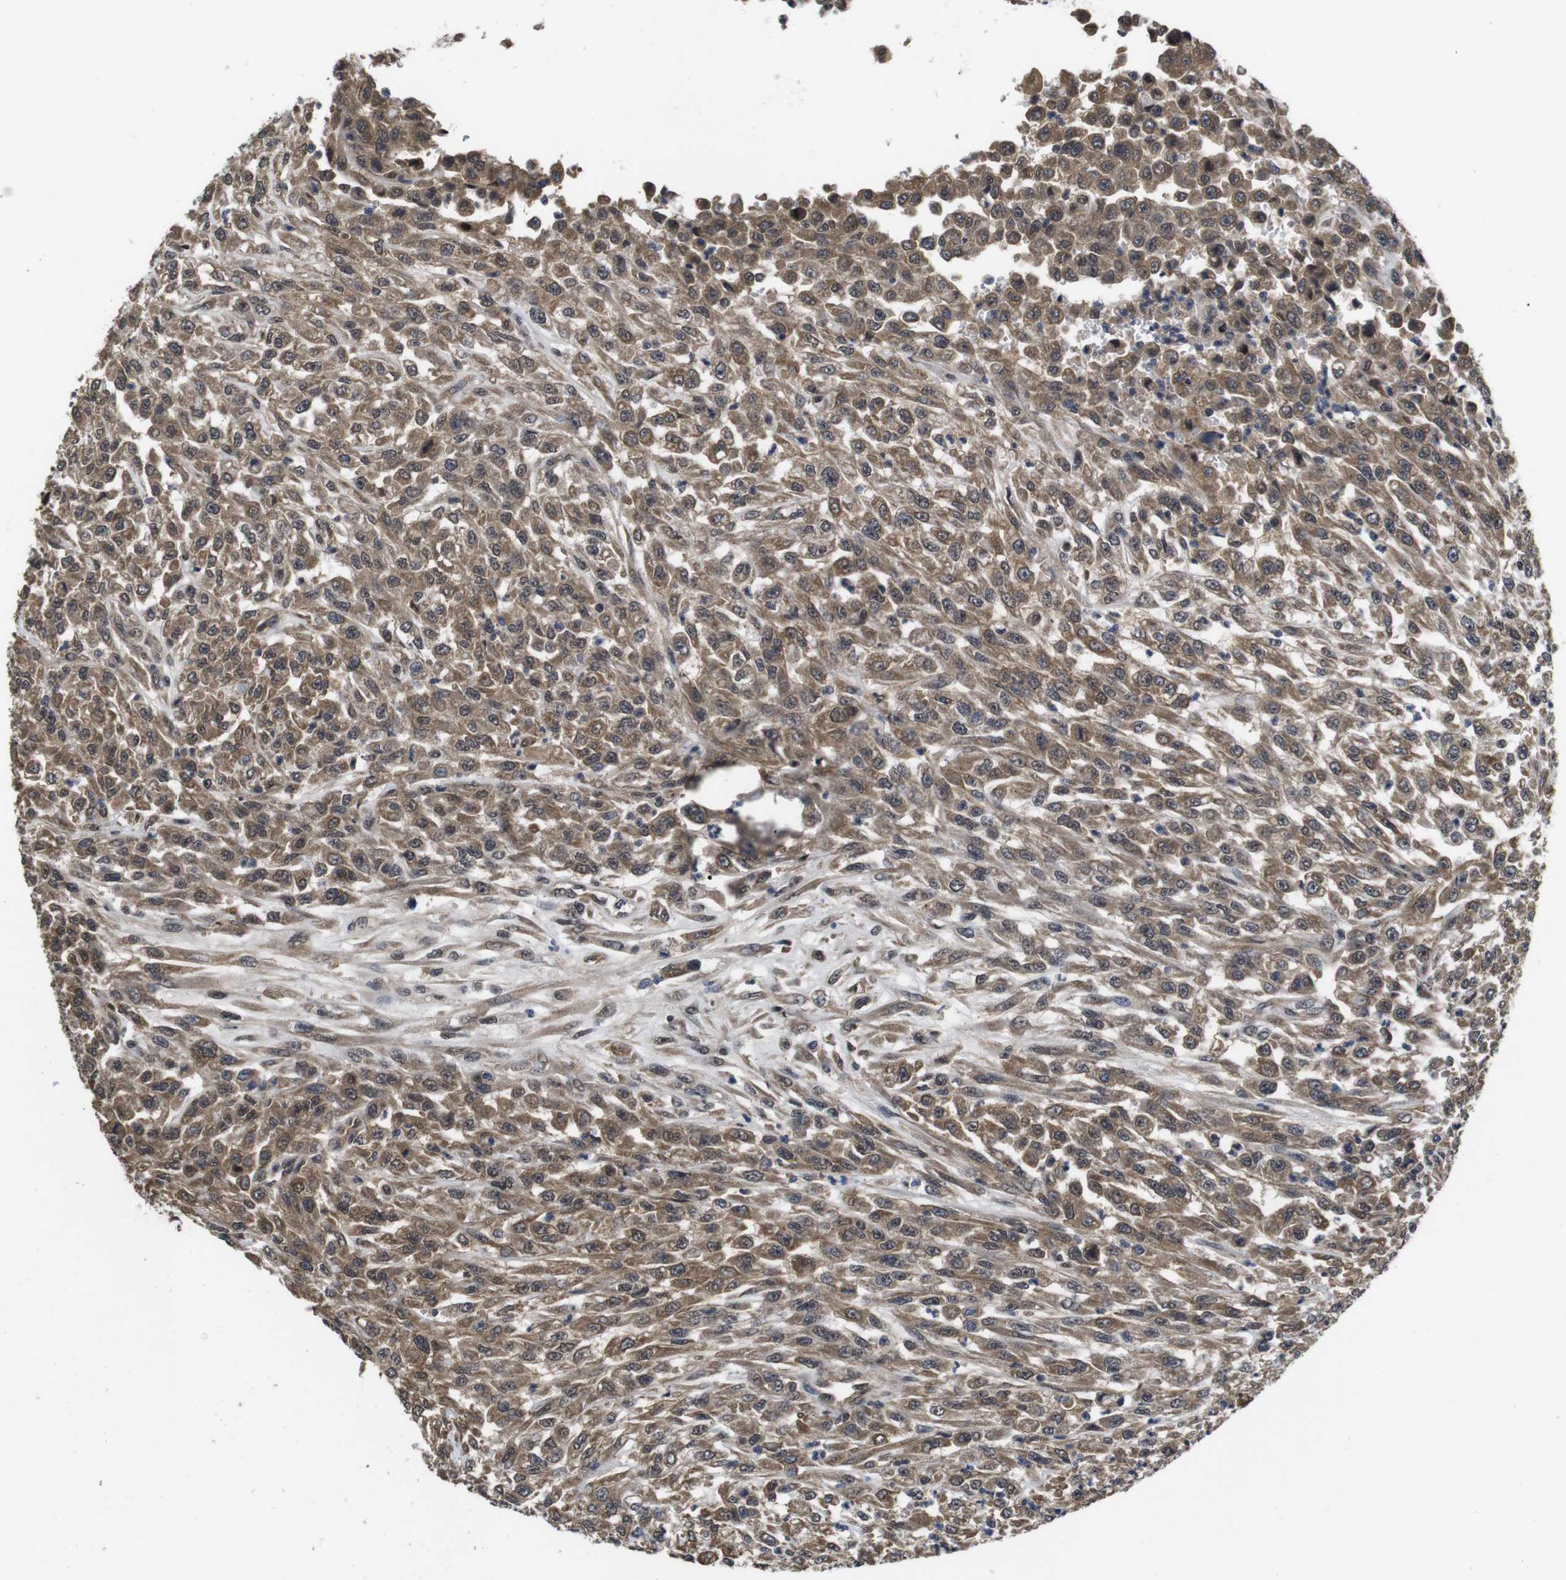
{"staining": {"intensity": "moderate", "quantity": ">75%", "location": "cytoplasmic/membranous"}, "tissue": "urothelial cancer", "cell_type": "Tumor cells", "image_type": "cancer", "snomed": [{"axis": "morphology", "description": "Urothelial carcinoma, High grade"}, {"axis": "topography", "description": "Urinary bladder"}], "caption": "Urothelial cancer stained with a protein marker demonstrates moderate staining in tumor cells.", "gene": "ZBTB46", "patient": {"sex": "male", "age": 46}}